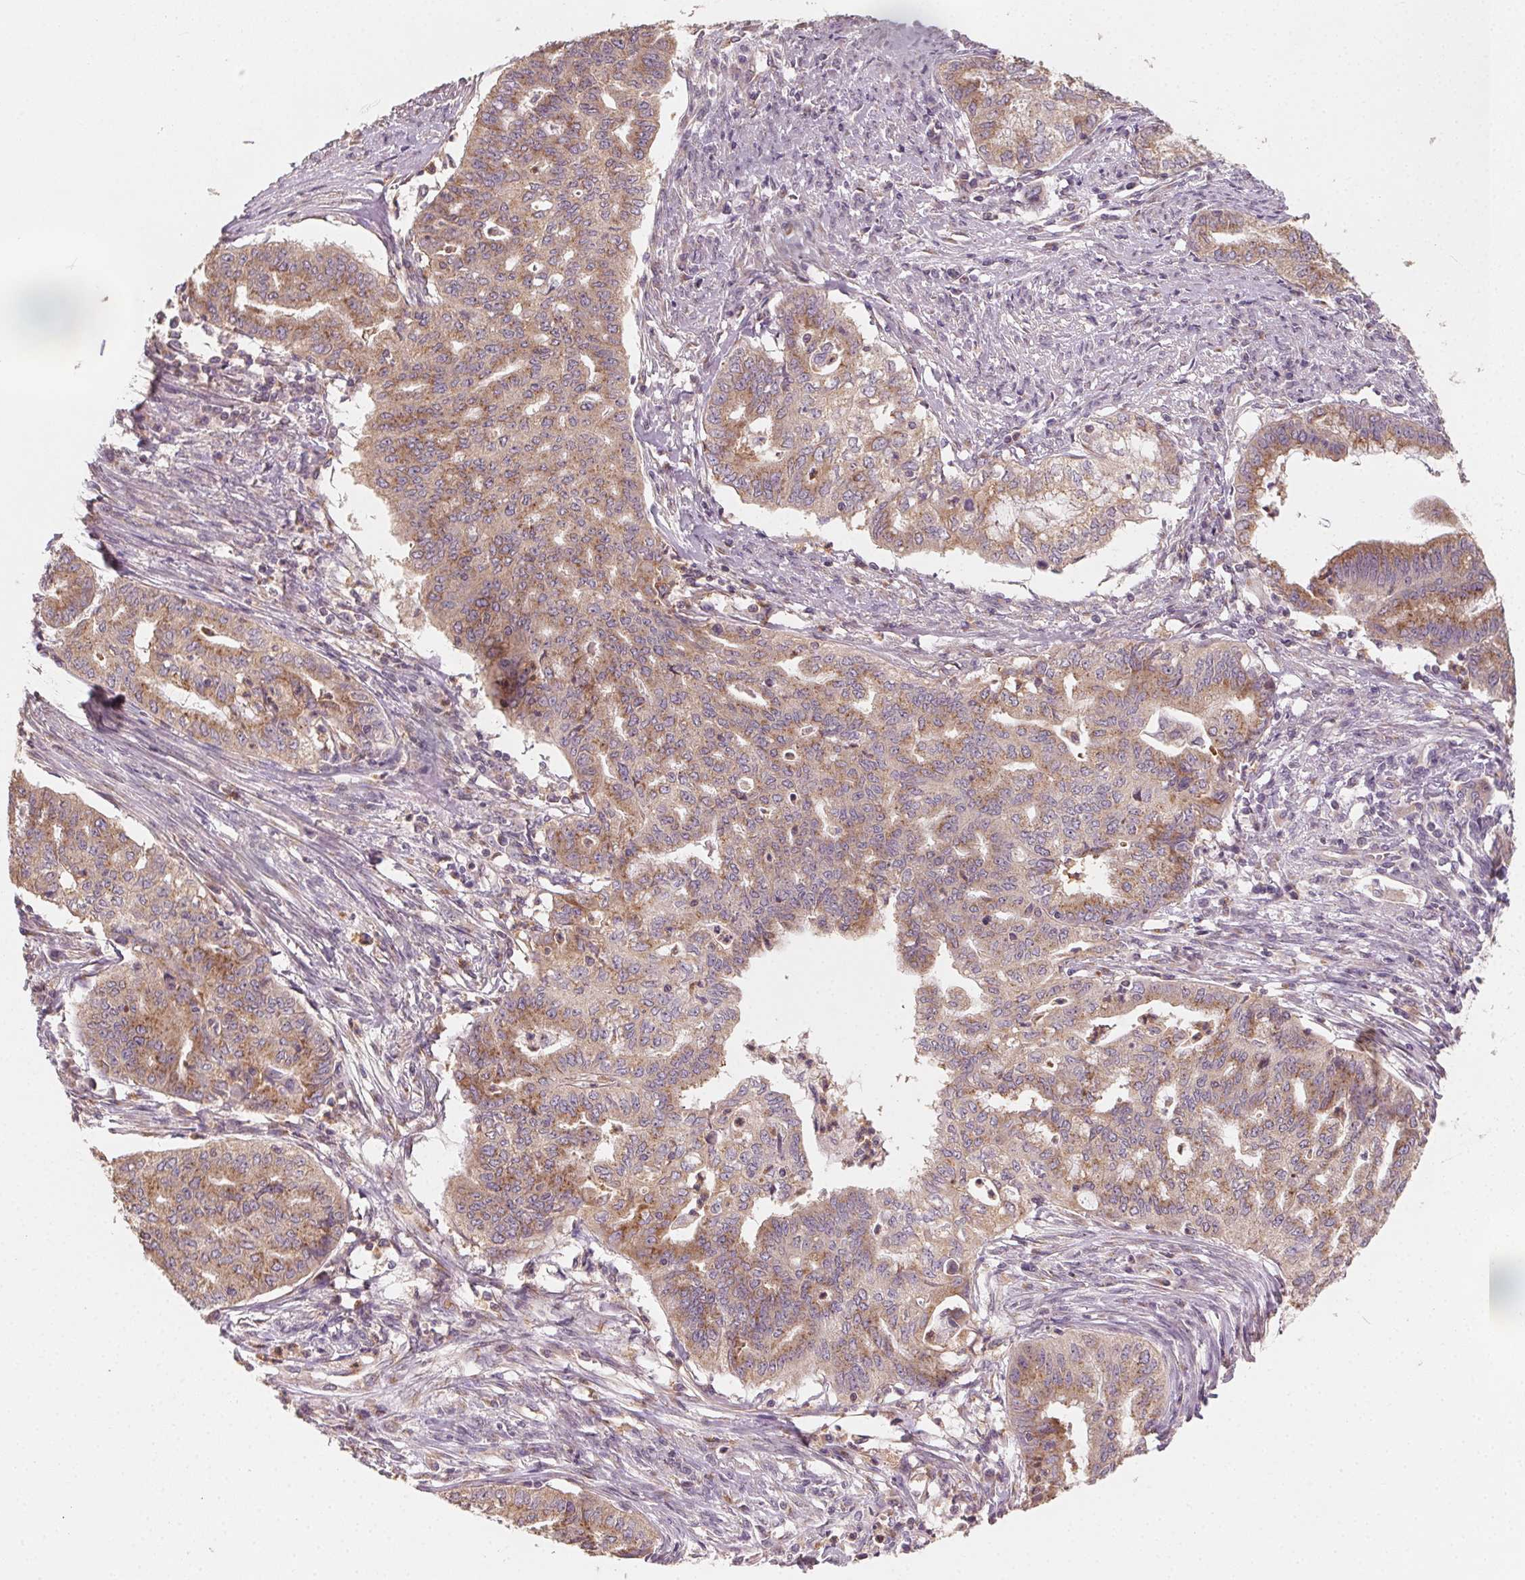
{"staining": {"intensity": "moderate", "quantity": ">75%", "location": "cytoplasmic/membranous"}, "tissue": "endometrial cancer", "cell_type": "Tumor cells", "image_type": "cancer", "snomed": [{"axis": "morphology", "description": "Adenocarcinoma, NOS"}, {"axis": "topography", "description": "Endometrium"}], "caption": "Immunohistochemical staining of human endometrial cancer (adenocarcinoma) demonstrates medium levels of moderate cytoplasmic/membranous protein expression in about >75% of tumor cells.", "gene": "AP1S1", "patient": {"sex": "female", "age": 79}}